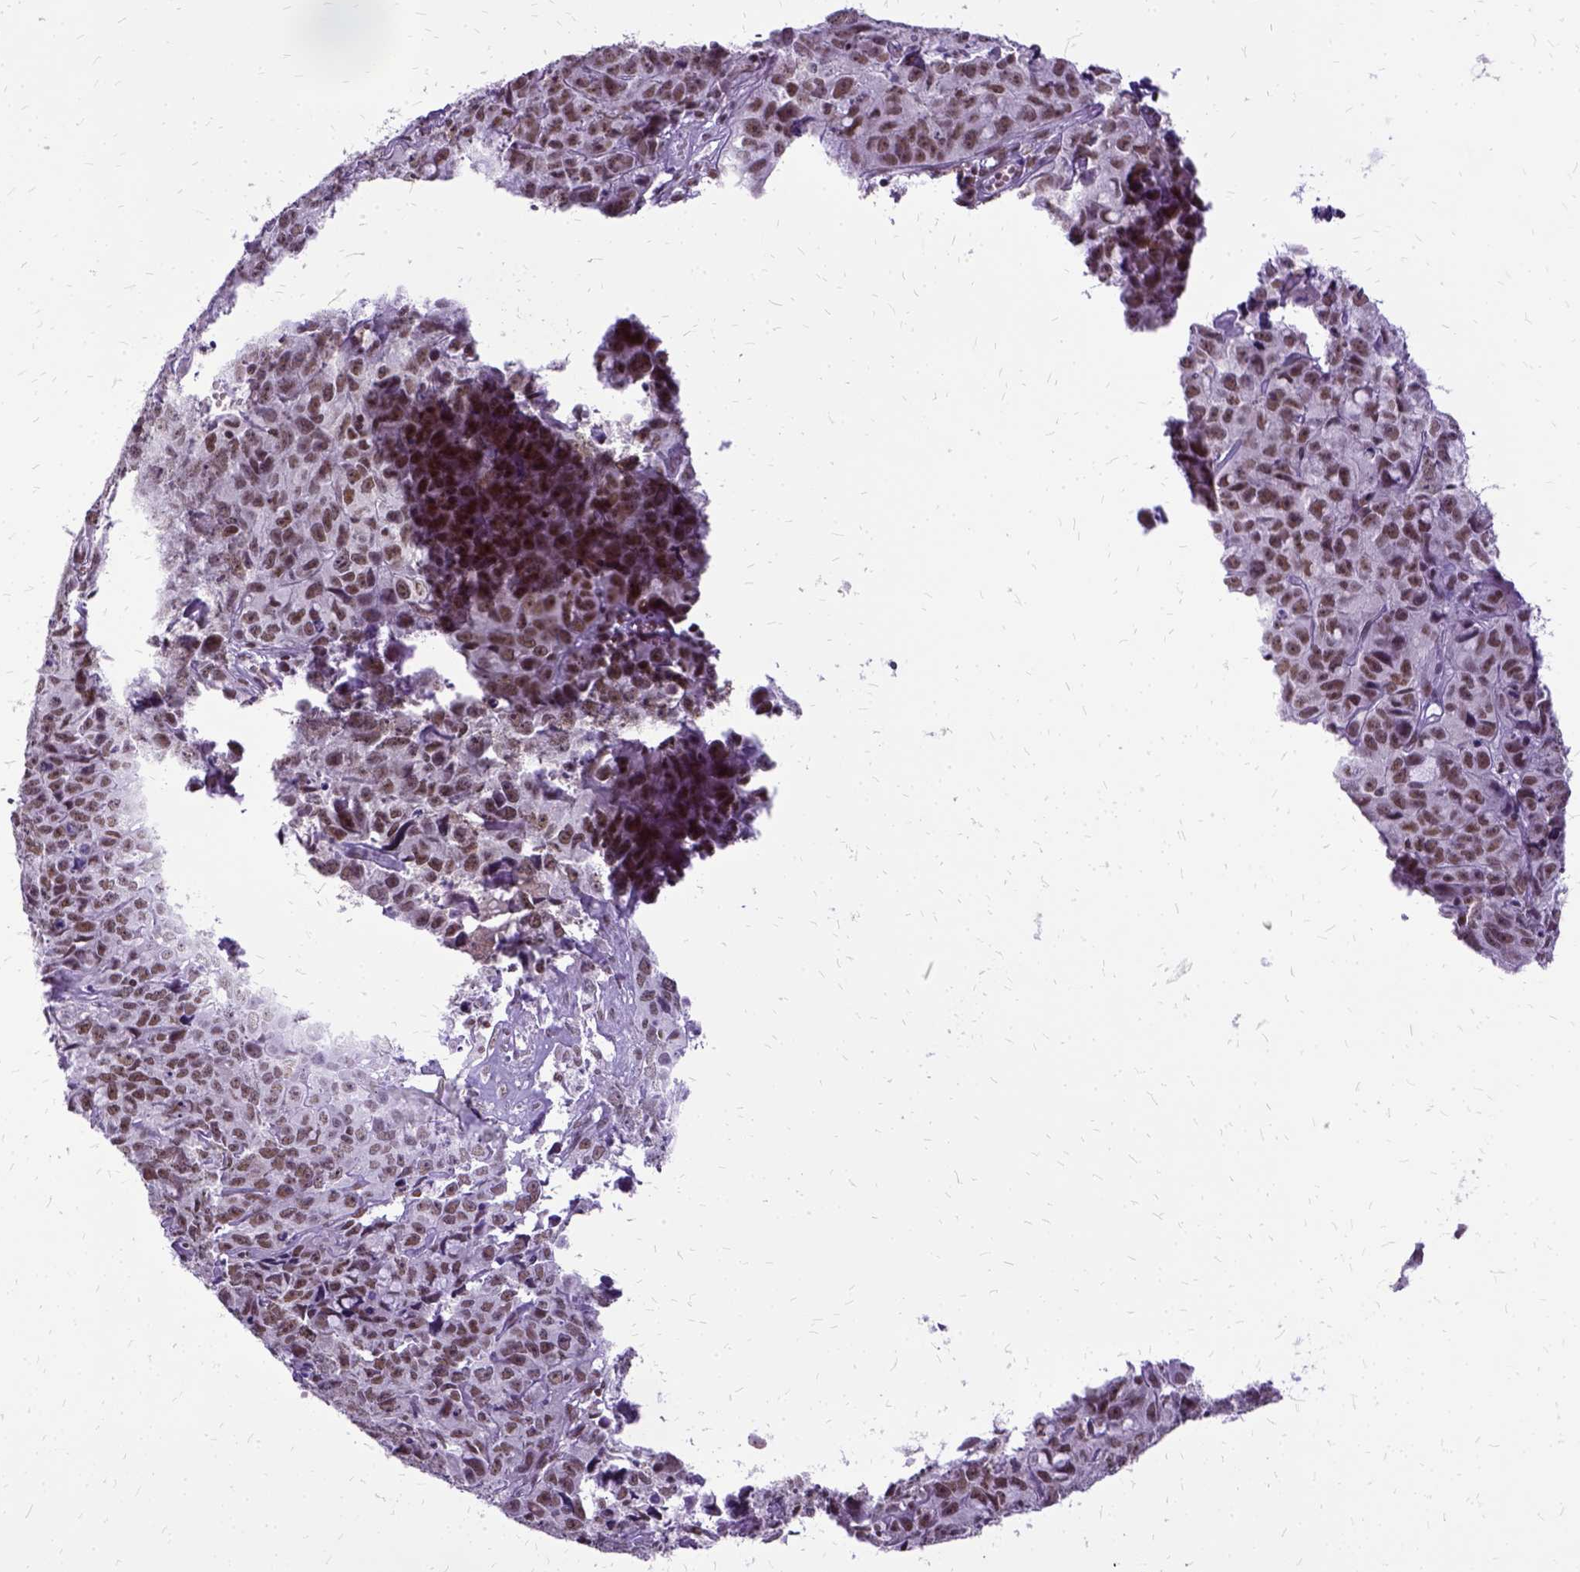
{"staining": {"intensity": "moderate", "quantity": ">75%", "location": "nuclear"}, "tissue": "cervical cancer", "cell_type": "Tumor cells", "image_type": "cancer", "snomed": [{"axis": "morphology", "description": "Squamous cell carcinoma, NOS"}, {"axis": "topography", "description": "Cervix"}], "caption": "The image demonstrates a brown stain indicating the presence of a protein in the nuclear of tumor cells in squamous cell carcinoma (cervical). The staining was performed using DAB (3,3'-diaminobenzidine), with brown indicating positive protein expression. Nuclei are stained blue with hematoxylin.", "gene": "SETD1A", "patient": {"sex": "female", "age": 28}}